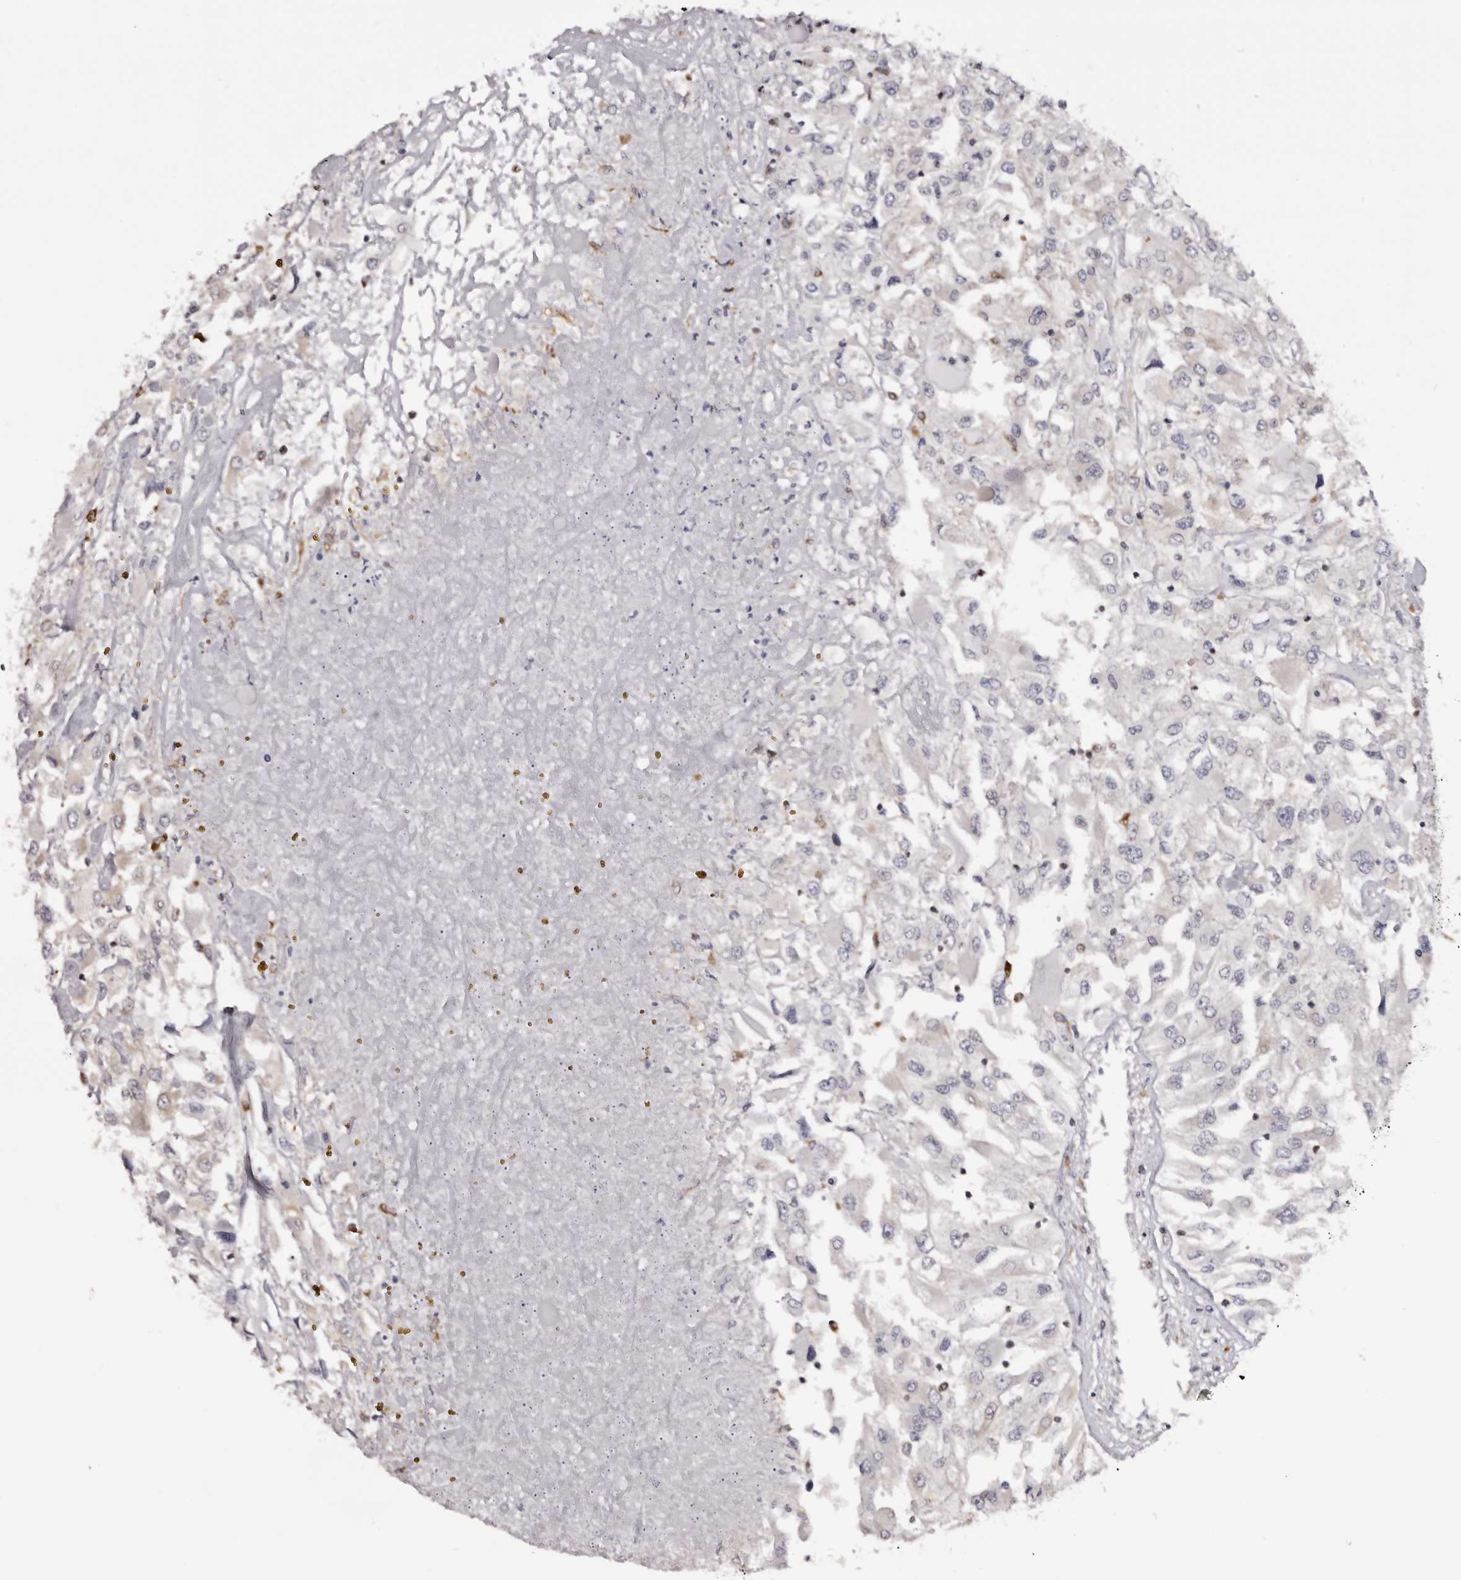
{"staining": {"intensity": "negative", "quantity": "none", "location": "none"}, "tissue": "renal cancer", "cell_type": "Tumor cells", "image_type": "cancer", "snomed": [{"axis": "morphology", "description": "Adenocarcinoma, NOS"}, {"axis": "topography", "description": "Kidney"}], "caption": "The immunohistochemistry (IHC) image has no significant expression in tumor cells of adenocarcinoma (renal) tissue.", "gene": "TNNI1", "patient": {"sex": "female", "age": 52}}